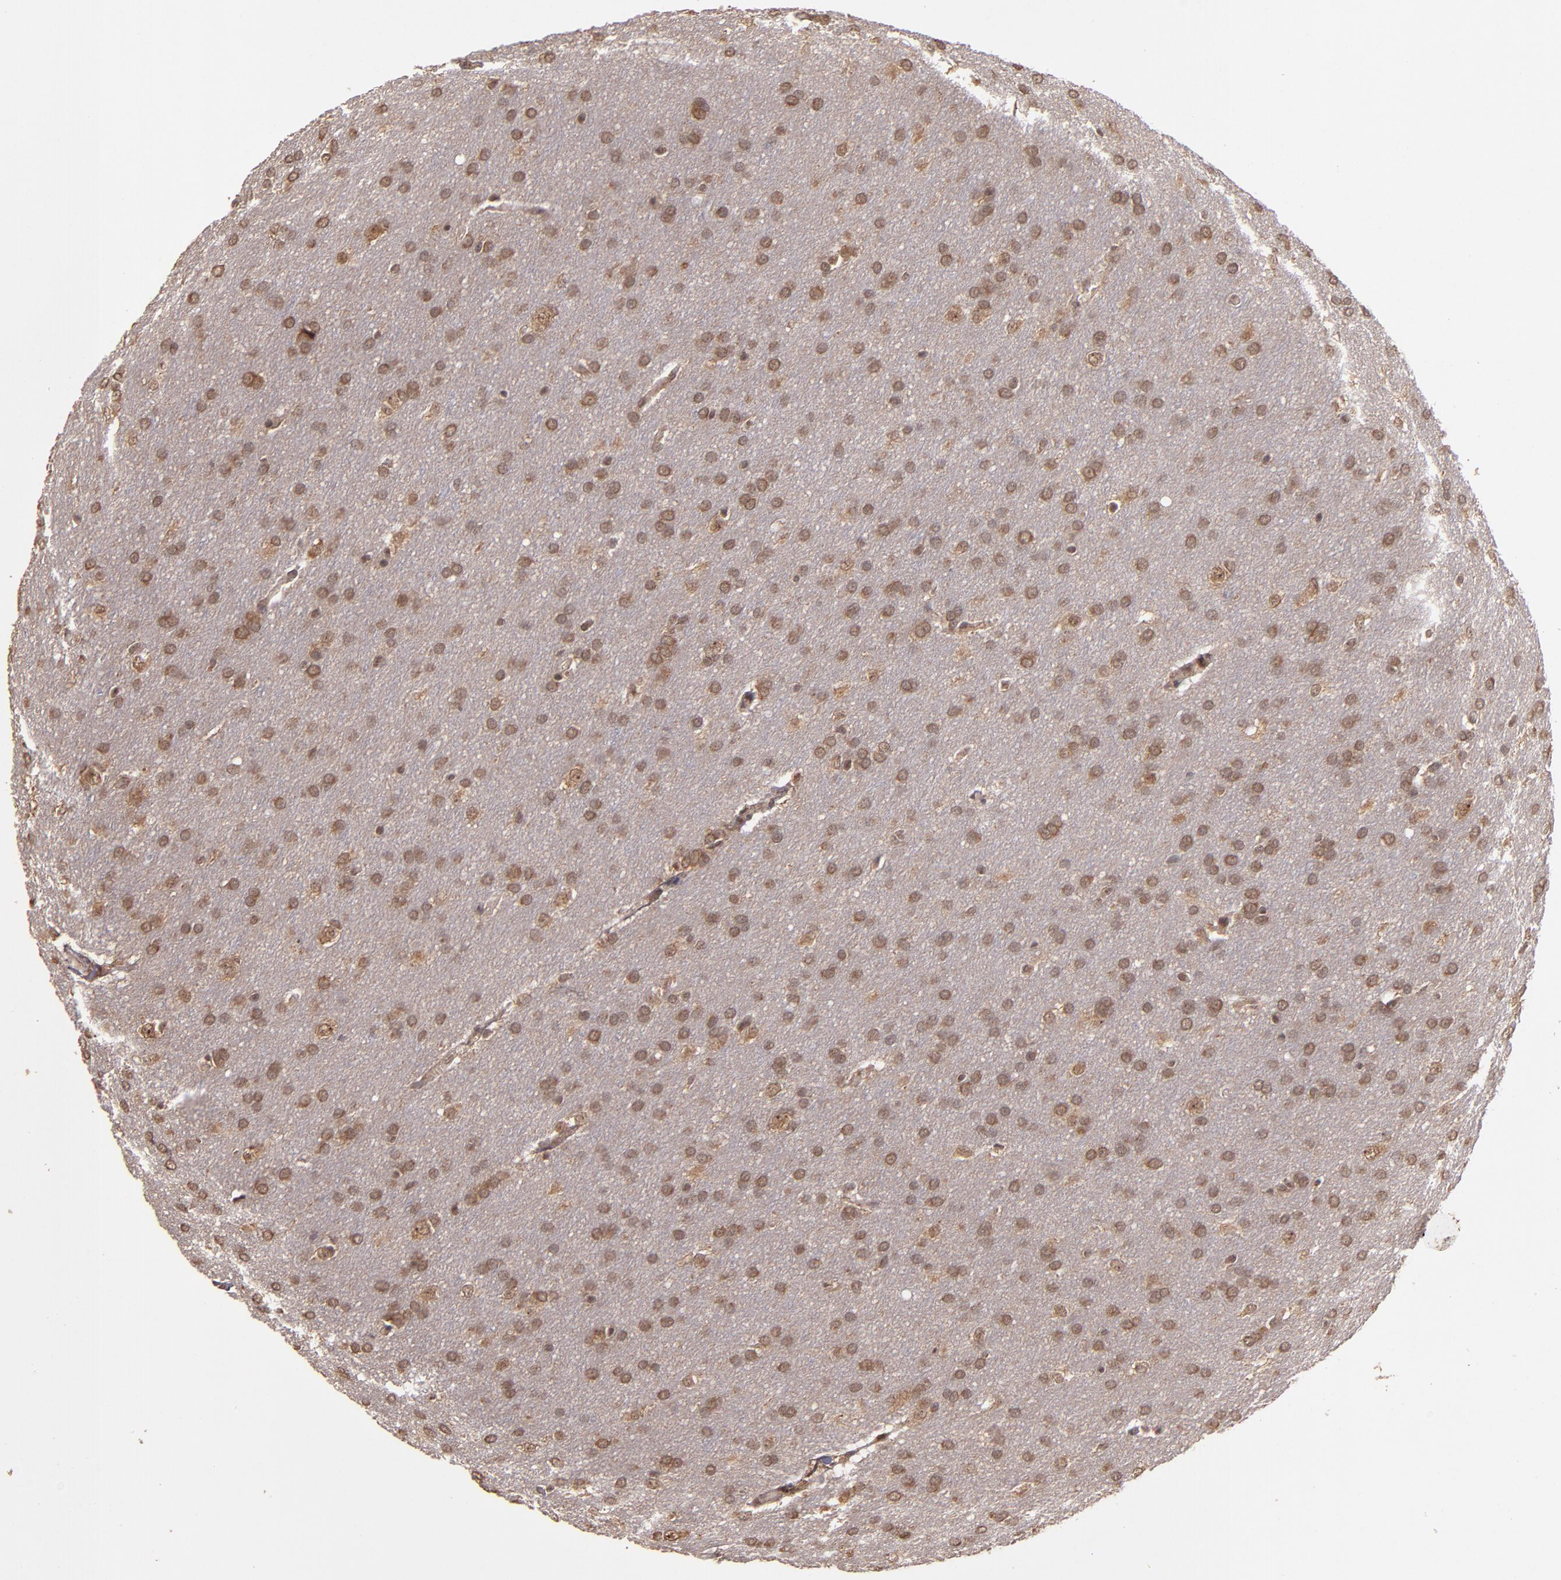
{"staining": {"intensity": "weak", "quantity": "25%-75%", "location": "cytoplasmic/membranous"}, "tissue": "glioma", "cell_type": "Tumor cells", "image_type": "cancer", "snomed": [{"axis": "morphology", "description": "Glioma, malignant, Low grade"}, {"axis": "topography", "description": "Brain"}], "caption": "Glioma tissue demonstrates weak cytoplasmic/membranous staining in approximately 25%-75% of tumor cells", "gene": "RIOK3", "patient": {"sex": "female", "age": 32}}